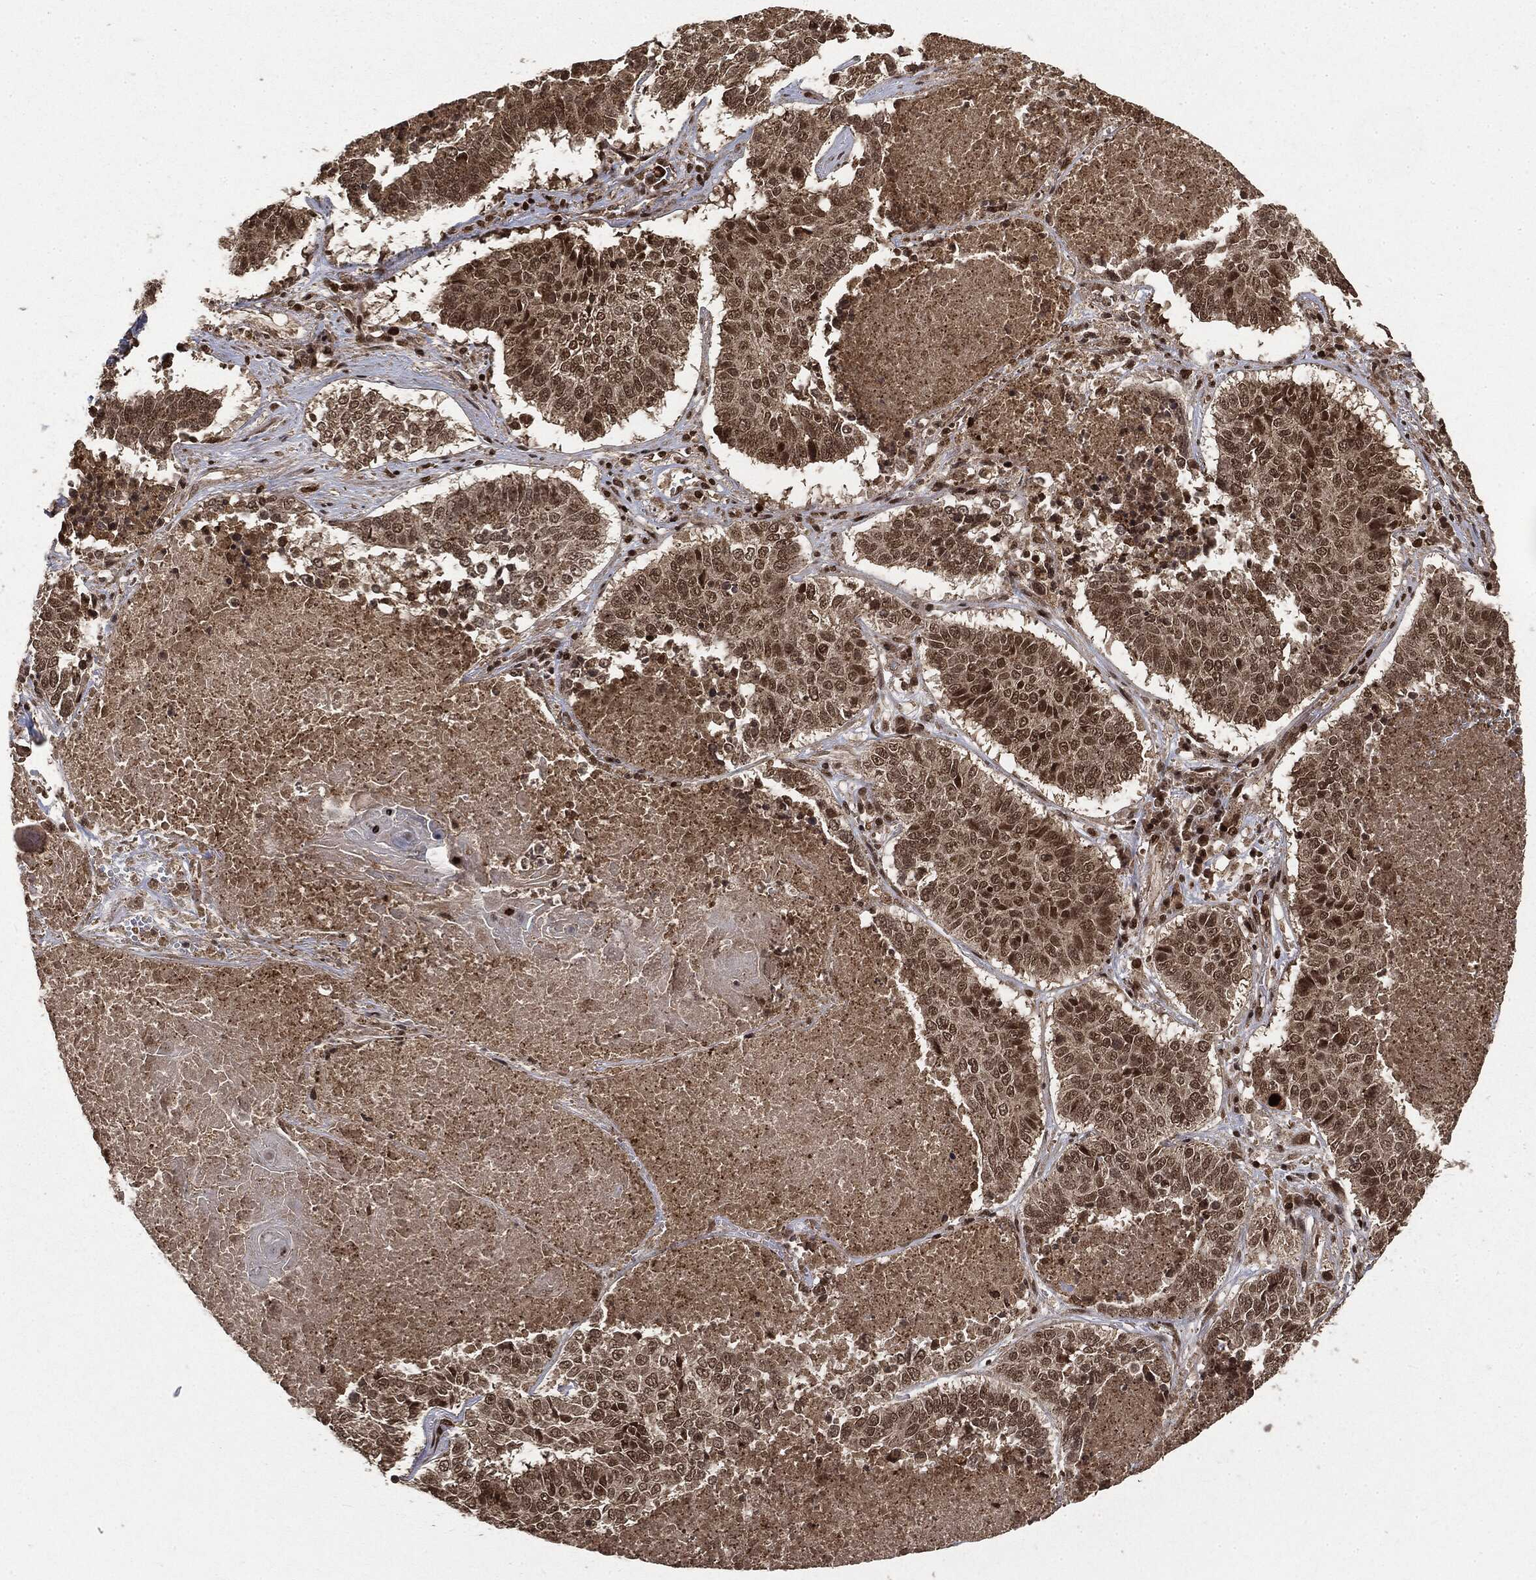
{"staining": {"intensity": "moderate", "quantity": "<25%", "location": "nuclear"}, "tissue": "lung cancer", "cell_type": "Tumor cells", "image_type": "cancer", "snomed": [{"axis": "morphology", "description": "Squamous cell carcinoma, NOS"}, {"axis": "topography", "description": "Lung"}], "caption": "Squamous cell carcinoma (lung) tissue demonstrates moderate nuclear positivity in approximately <25% of tumor cells, visualized by immunohistochemistry. (Stains: DAB in brown, nuclei in blue, Microscopy: brightfield microscopy at high magnification).", "gene": "CTDP1", "patient": {"sex": "male", "age": 64}}